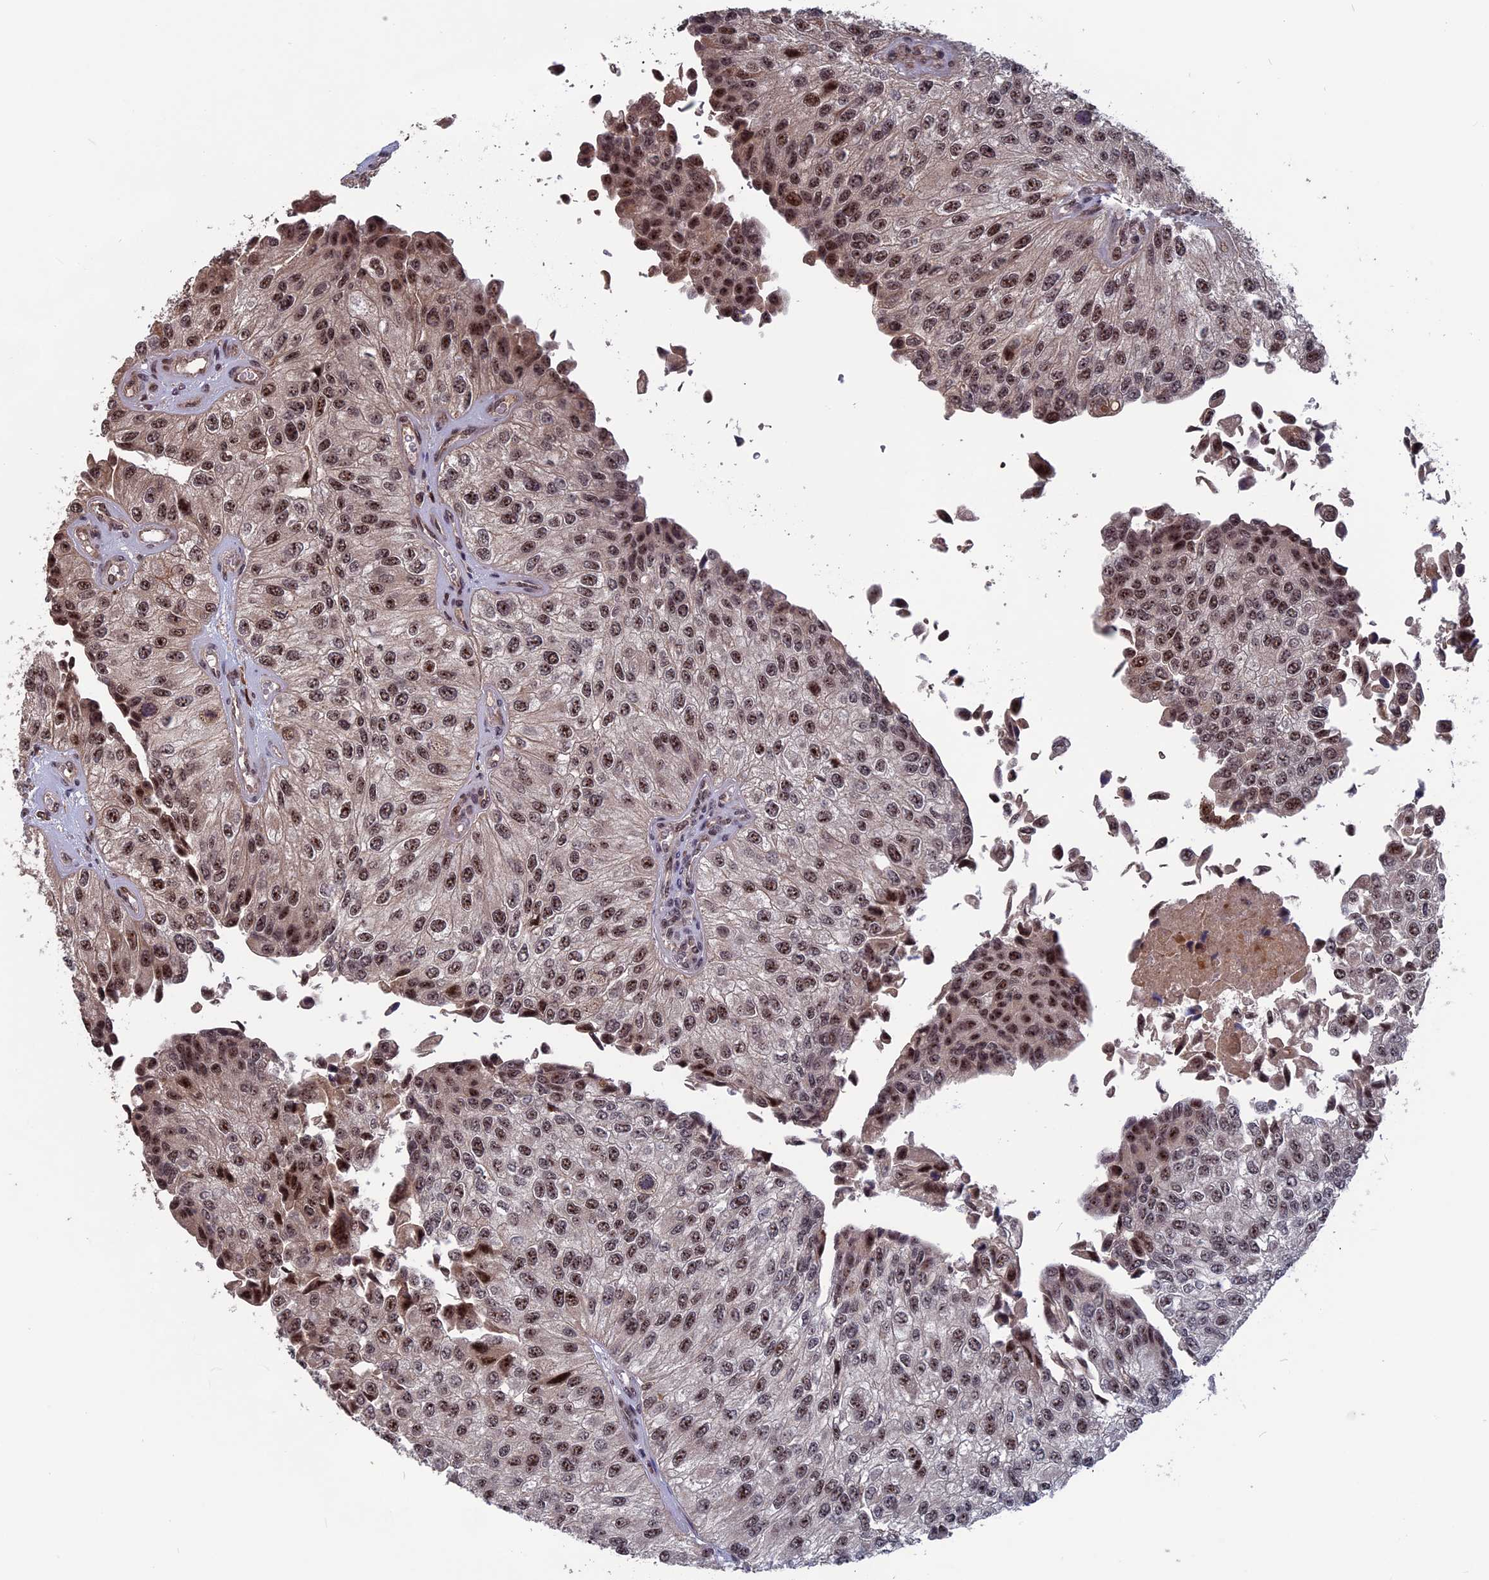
{"staining": {"intensity": "moderate", "quantity": ">75%", "location": "nuclear"}, "tissue": "urothelial cancer", "cell_type": "Tumor cells", "image_type": "cancer", "snomed": [{"axis": "morphology", "description": "Urothelial carcinoma, High grade"}, {"axis": "topography", "description": "Kidney"}, {"axis": "topography", "description": "Urinary bladder"}], "caption": "Urothelial carcinoma (high-grade) stained for a protein shows moderate nuclear positivity in tumor cells.", "gene": "CACTIN", "patient": {"sex": "male", "age": 77}}